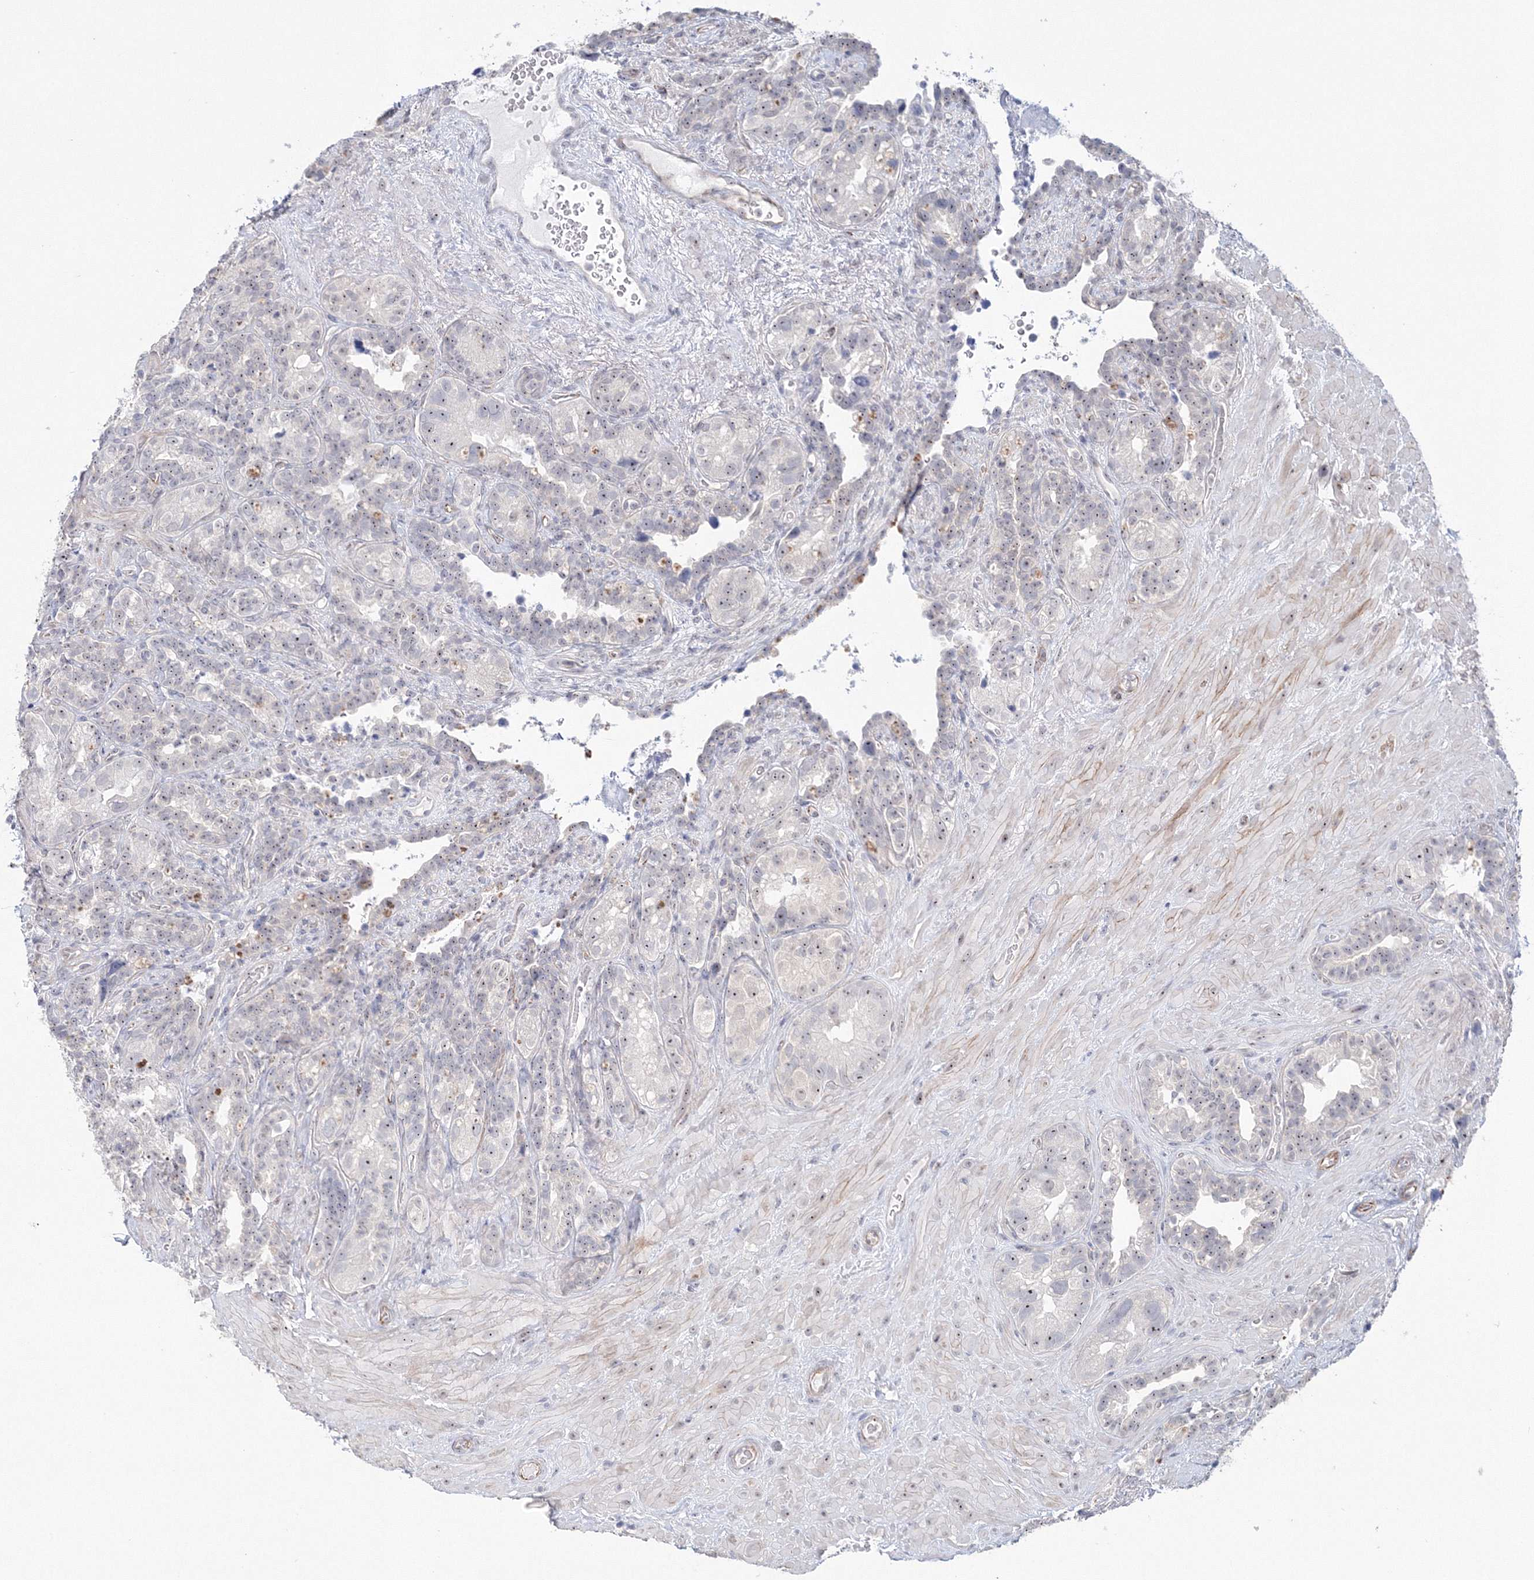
{"staining": {"intensity": "weak", "quantity": "25%-75%", "location": "nuclear"}, "tissue": "seminal vesicle", "cell_type": "Glandular cells", "image_type": "normal", "snomed": [{"axis": "morphology", "description": "Normal tissue, NOS"}, {"axis": "topography", "description": "Seminal veicle"}, {"axis": "topography", "description": "Peripheral nerve tissue"}], "caption": "Unremarkable seminal vesicle demonstrates weak nuclear staining in about 25%-75% of glandular cells, visualized by immunohistochemistry.", "gene": "SIRT7", "patient": {"sex": "male", "age": 67}}